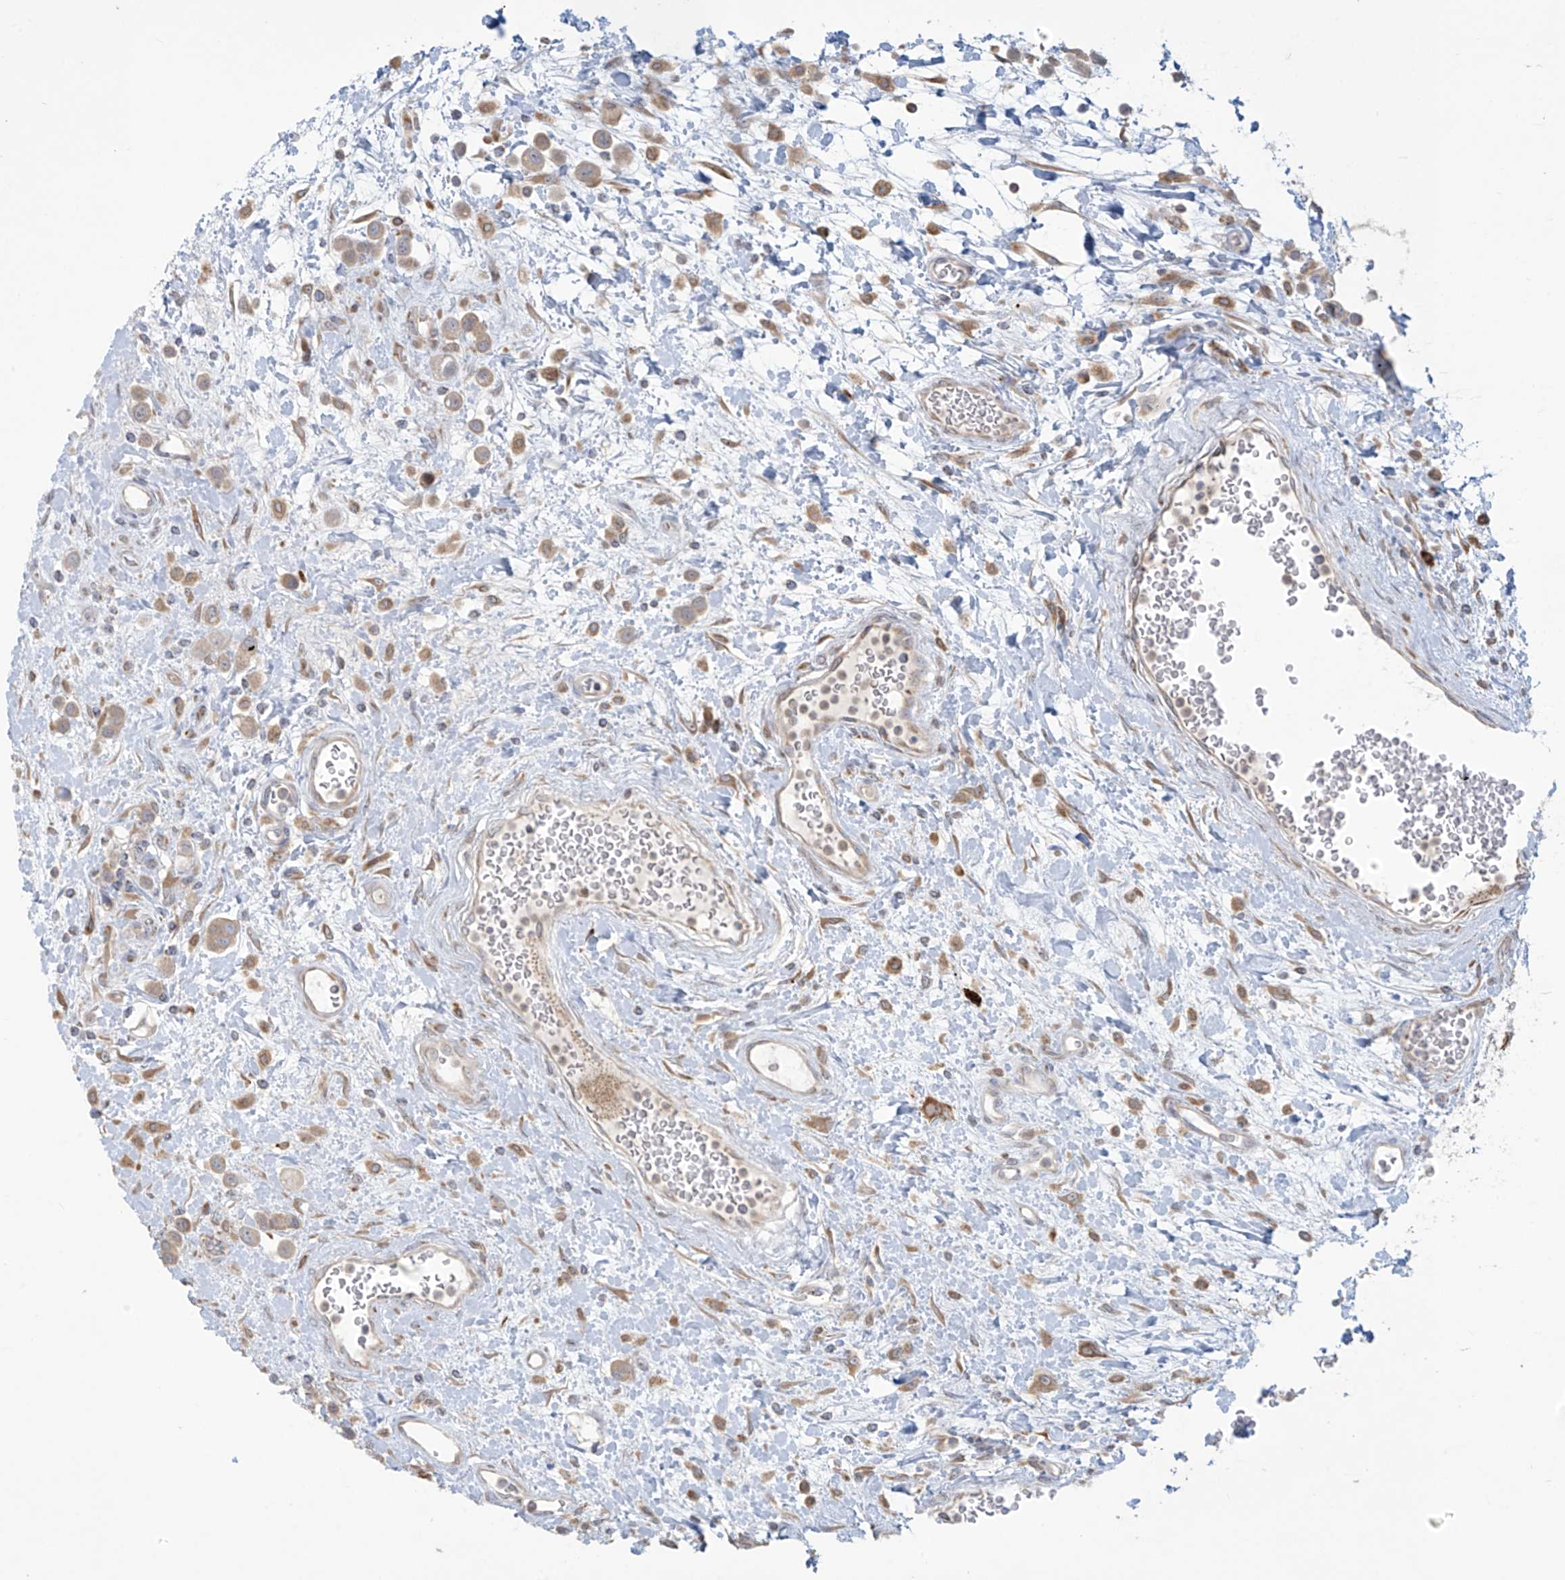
{"staining": {"intensity": "moderate", "quantity": ">75%", "location": "cytoplasmic/membranous"}, "tissue": "urothelial cancer", "cell_type": "Tumor cells", "image_type": "cancer", "snomed": [{"axis": "morphology", "description": "Urothelial carcinoma, High grade"}, {"axis": "topography", "description": "Urinary bladder"}], "caption": "Moderate cytoplasmic/membranous expression is identified in approximately >75% of tumor cells in urothelial cancer.", "gene": "PPAT", "patient": {"sex": "male", "age": 50}}